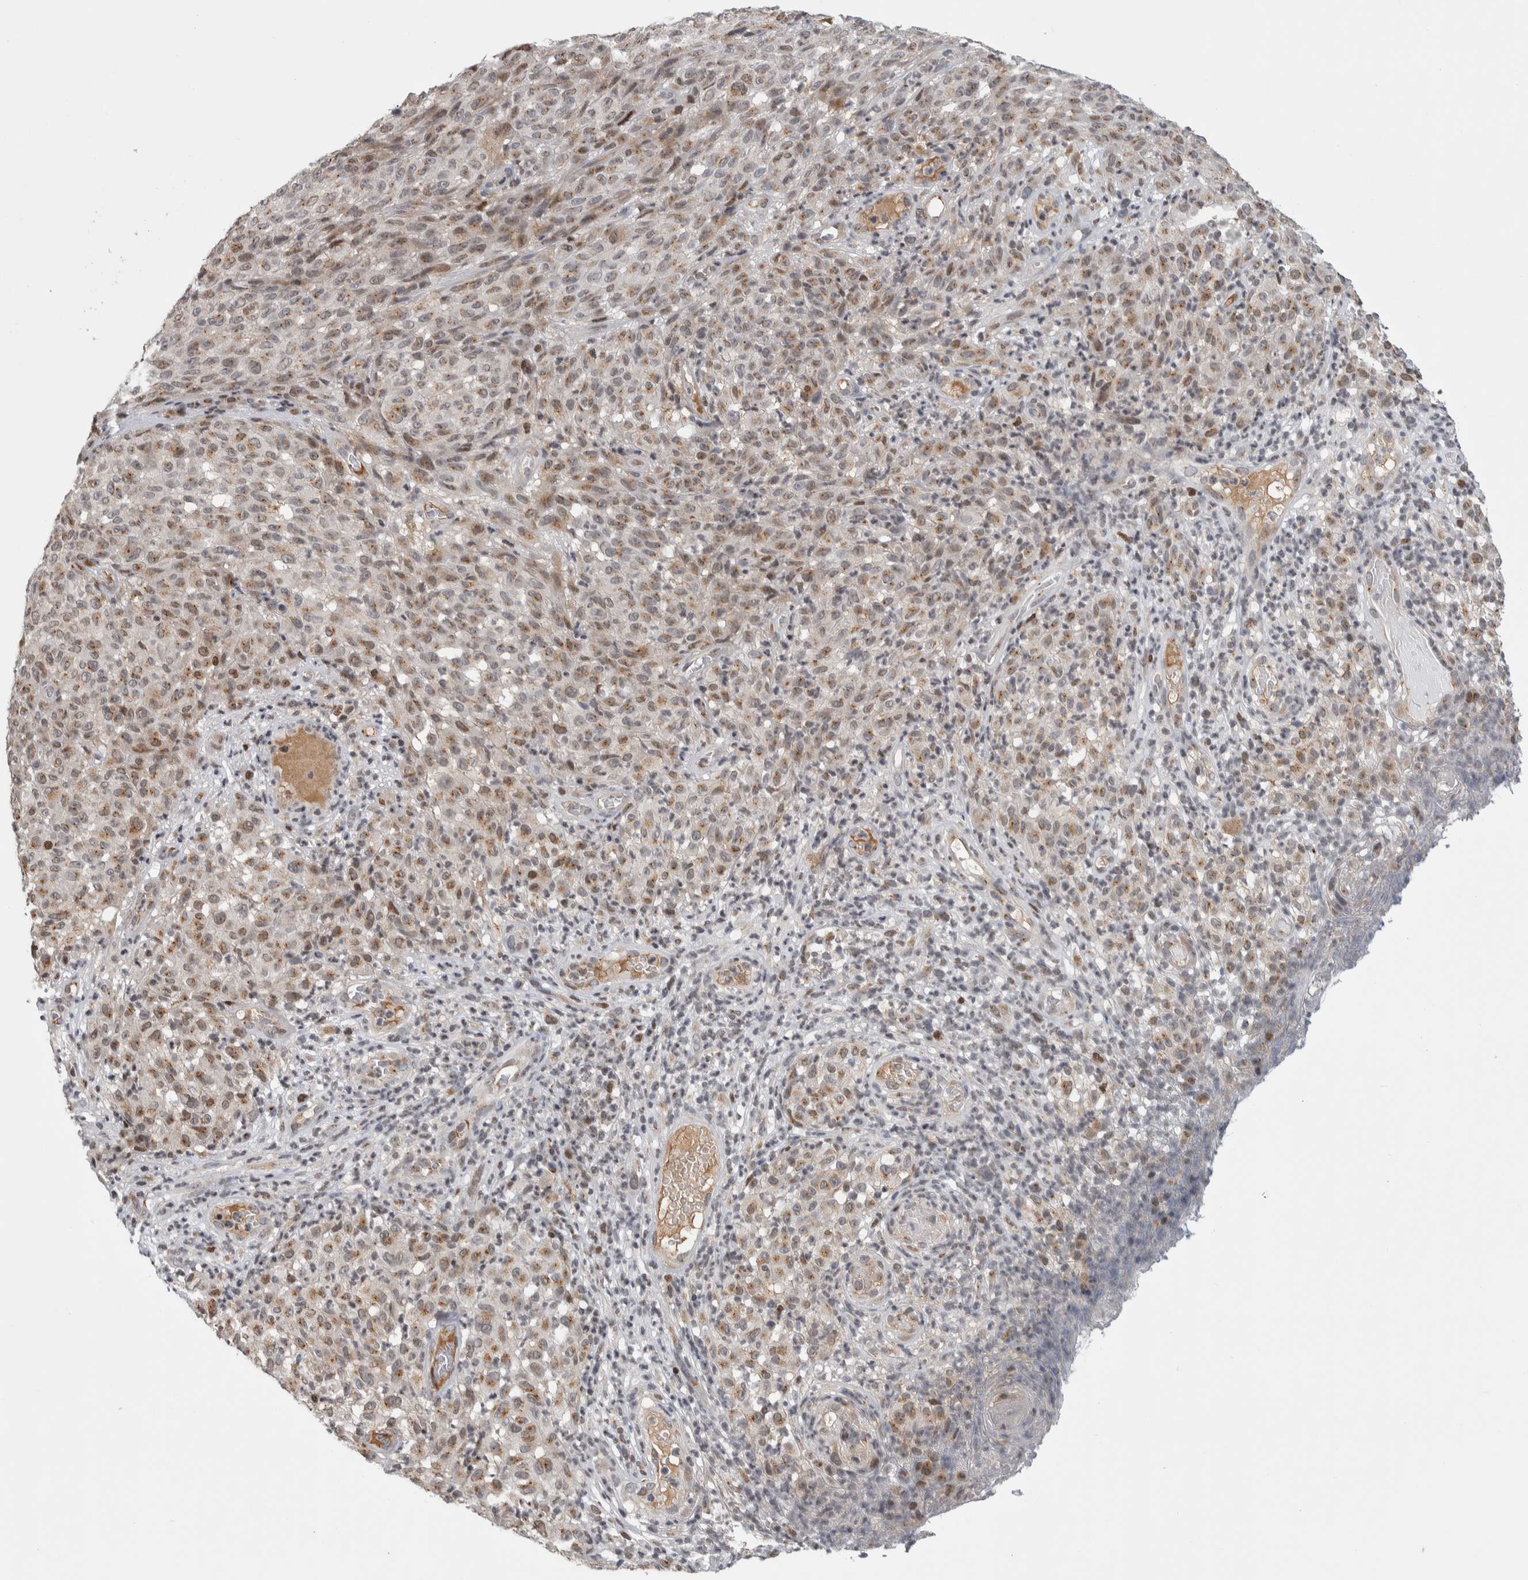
{"staining": {"intensity": "weak", "quantity": ">75%", "location": "cytoplasmic/membranous"}, "tissue": "melanoma", "cell_type": "Tumor cells", "image_type": "cancer", "snomed": [{"axis": "morphology", "description": "Malignant melanoma, NOS"}, {"axis": "topography", "description": "Skin"}], "caption": "Immunohistochemistry (DAB (3,3'-diaminobenzidine)) staining of malignant melanoma demonstrates weak cytoplasmic/membranous protein positivity in approximately >75% of tumor cells. (Stains: DAB (3,3'-diaminobenzidine) in brown, nuclei in blue, Microscopy: brightfield microscopy at high magnification).", "gene": "MSL1", "patient": {"sex": "female", "age": 82}}